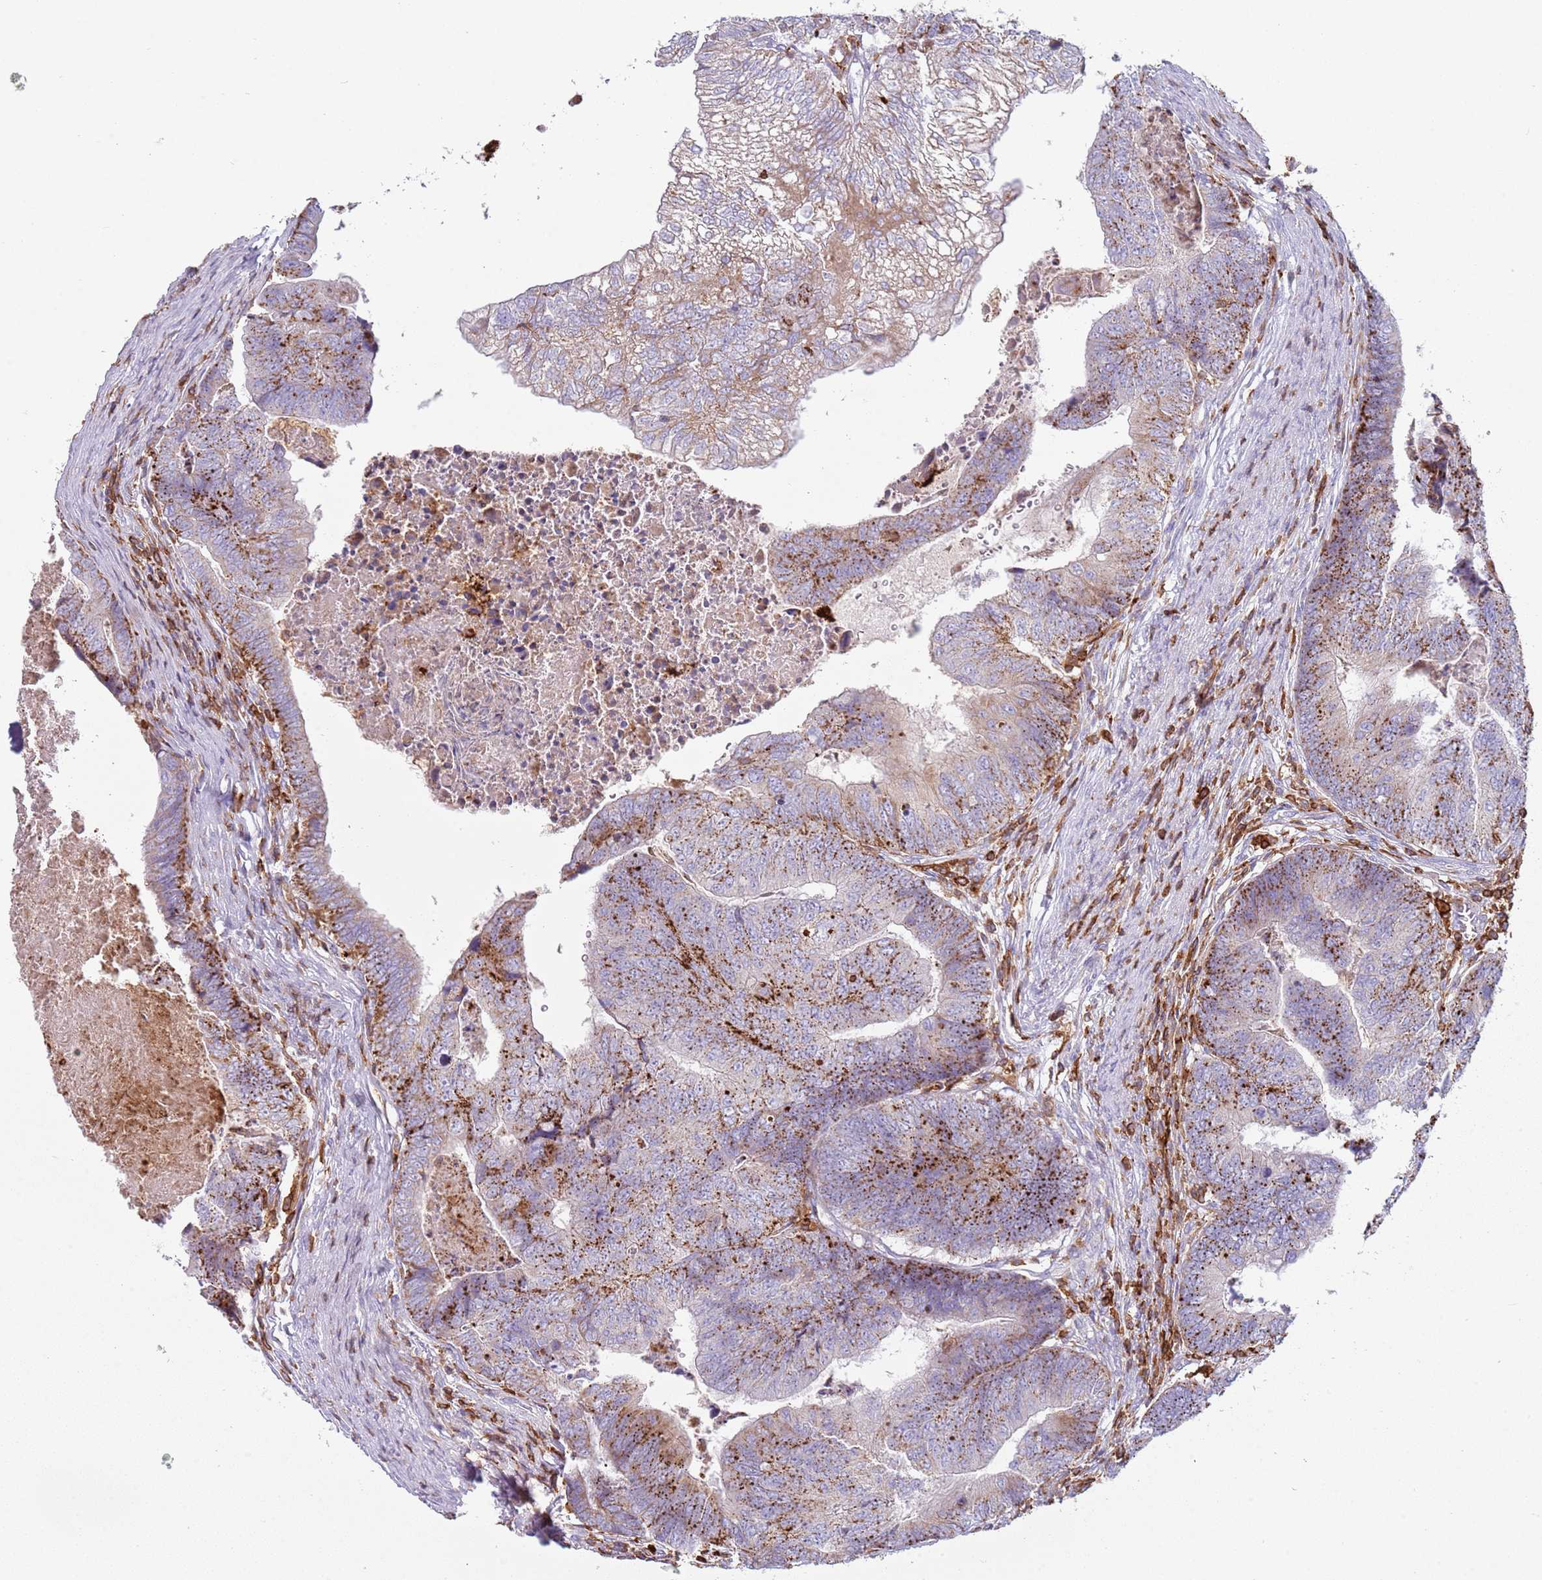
{"staining": {"intensity": "strong", "quantity": ">75%", "location": "cytoplasmic/membranous"}, "tissue": "colorectal cancer", "cell_type": "Tumor cells", "image_type": "cancer", "snomed": [{"axis": "morphology", "description": "Adenocarcinoma, NOS"}, {"axis": "topography", "description": "Colon"}], "caption": "Immunohistochemical staining of colorectal cancer displays high levels of strong cytoplasmic/membranous expression in about >75% of tumor cells.", "gene": "TTPAL", "patient": {"sex": "female", "age": 67}}